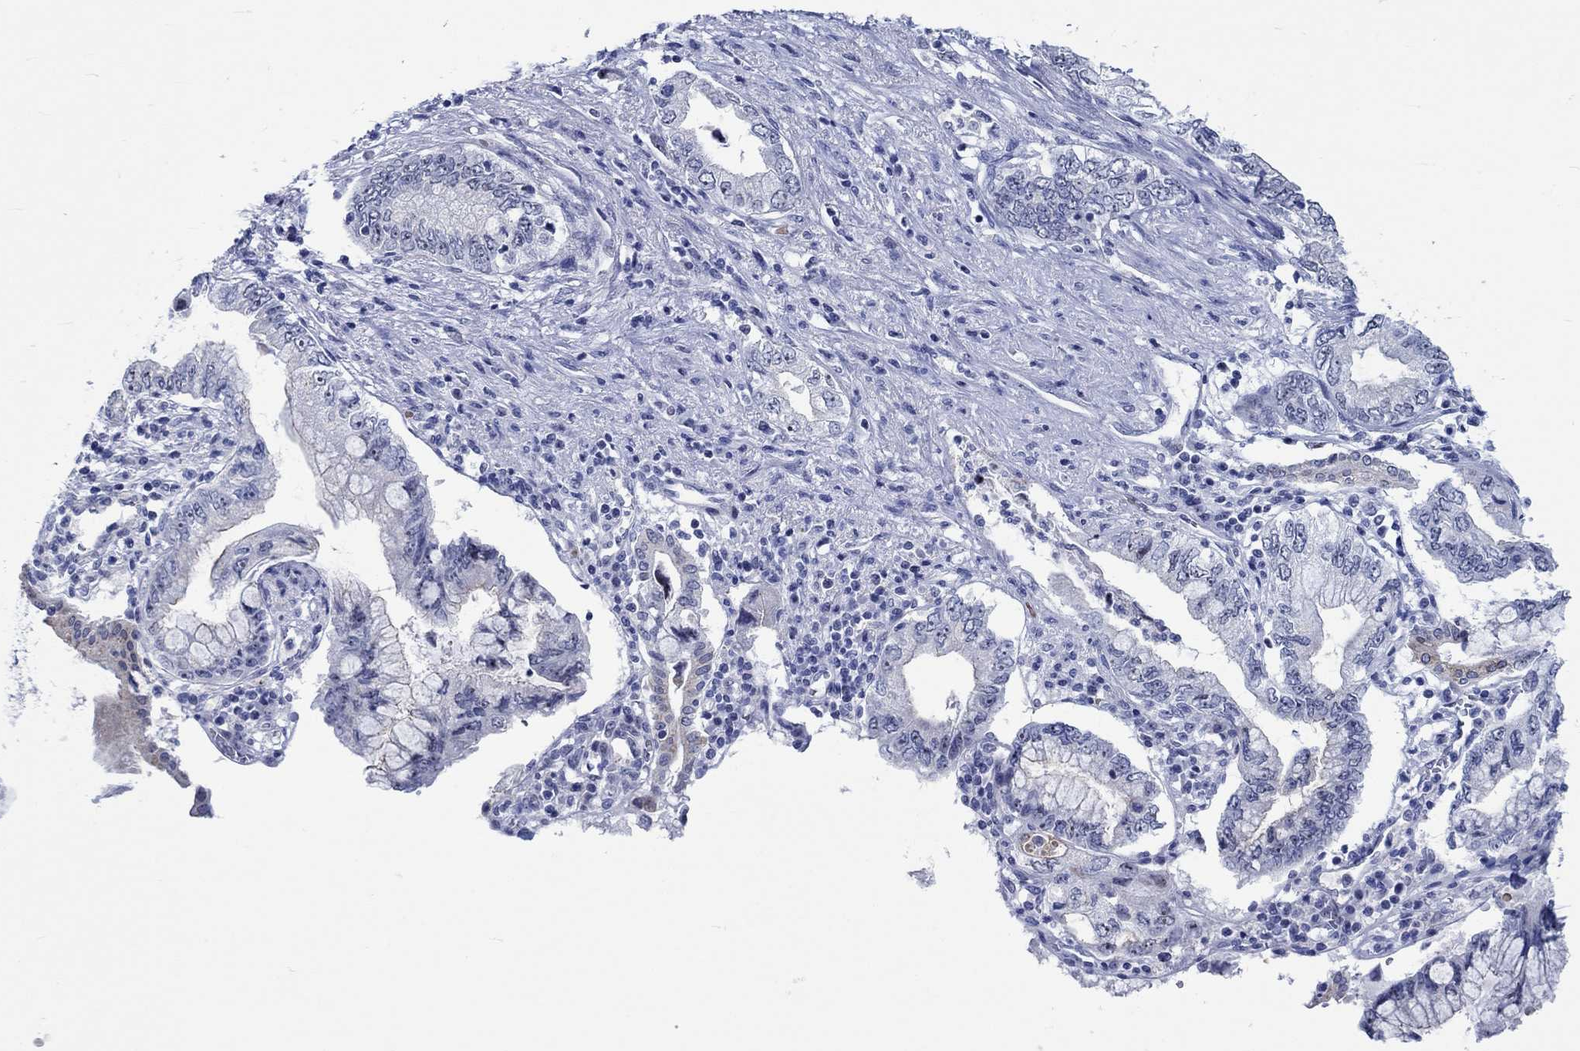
{"staining": {"intensity": "negative", "quantity": "none", "location": "none"}, "tissue": "pancreatic cancer", "cell_type": "Tumor cells", "image_type": "cancer", "snomed": [{"axis": "morphology", "description": "Adenocarcinoma, NOS"}, {"axis": "topography", "description": "Pancreas"}], "caption": "This is an immunohistochemistry micrograph of pancreatic cancer (adenocarcinoma). There is no expression in tumor cells.", "gene": "ZNF446", "patient": {"sex": "female", "age": 73}}